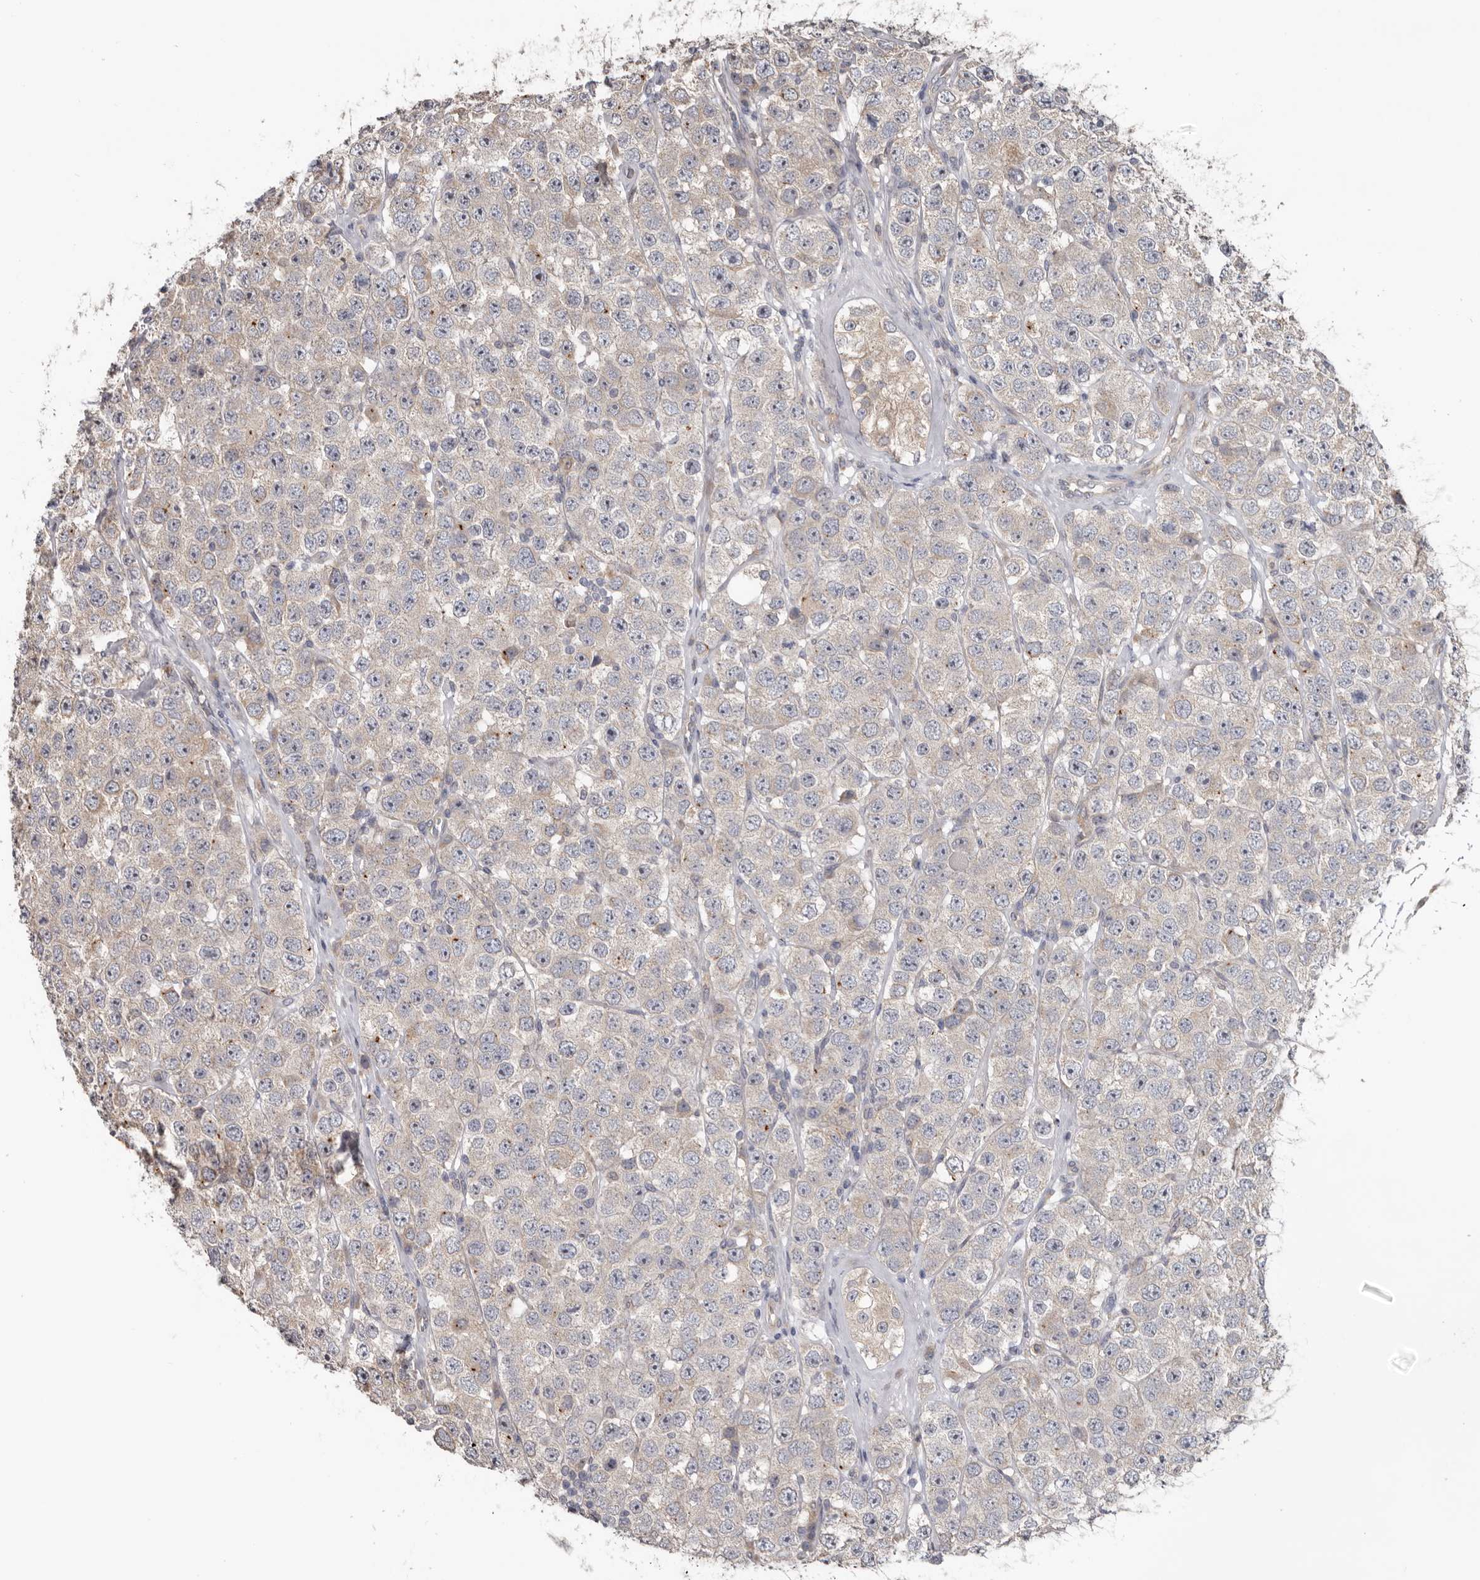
{"staining": {"intensity": "negative", "quantity": "none", "location": "none"}, "tissue": "testis cancer", "cell_type": "Tumor cells", "image_type": "cancer", "snomed": [{"axis": "morphology", "description": "Seminoma, NOS"}, {"axis": "topography", "description": "Testis"}], "caption": "Immunohistochemical staining of human seminoma (testis) exhibits no significant staining in tumor cells.", "gene": "HINT3", "patient": {"sex": "male", "age": 28}}